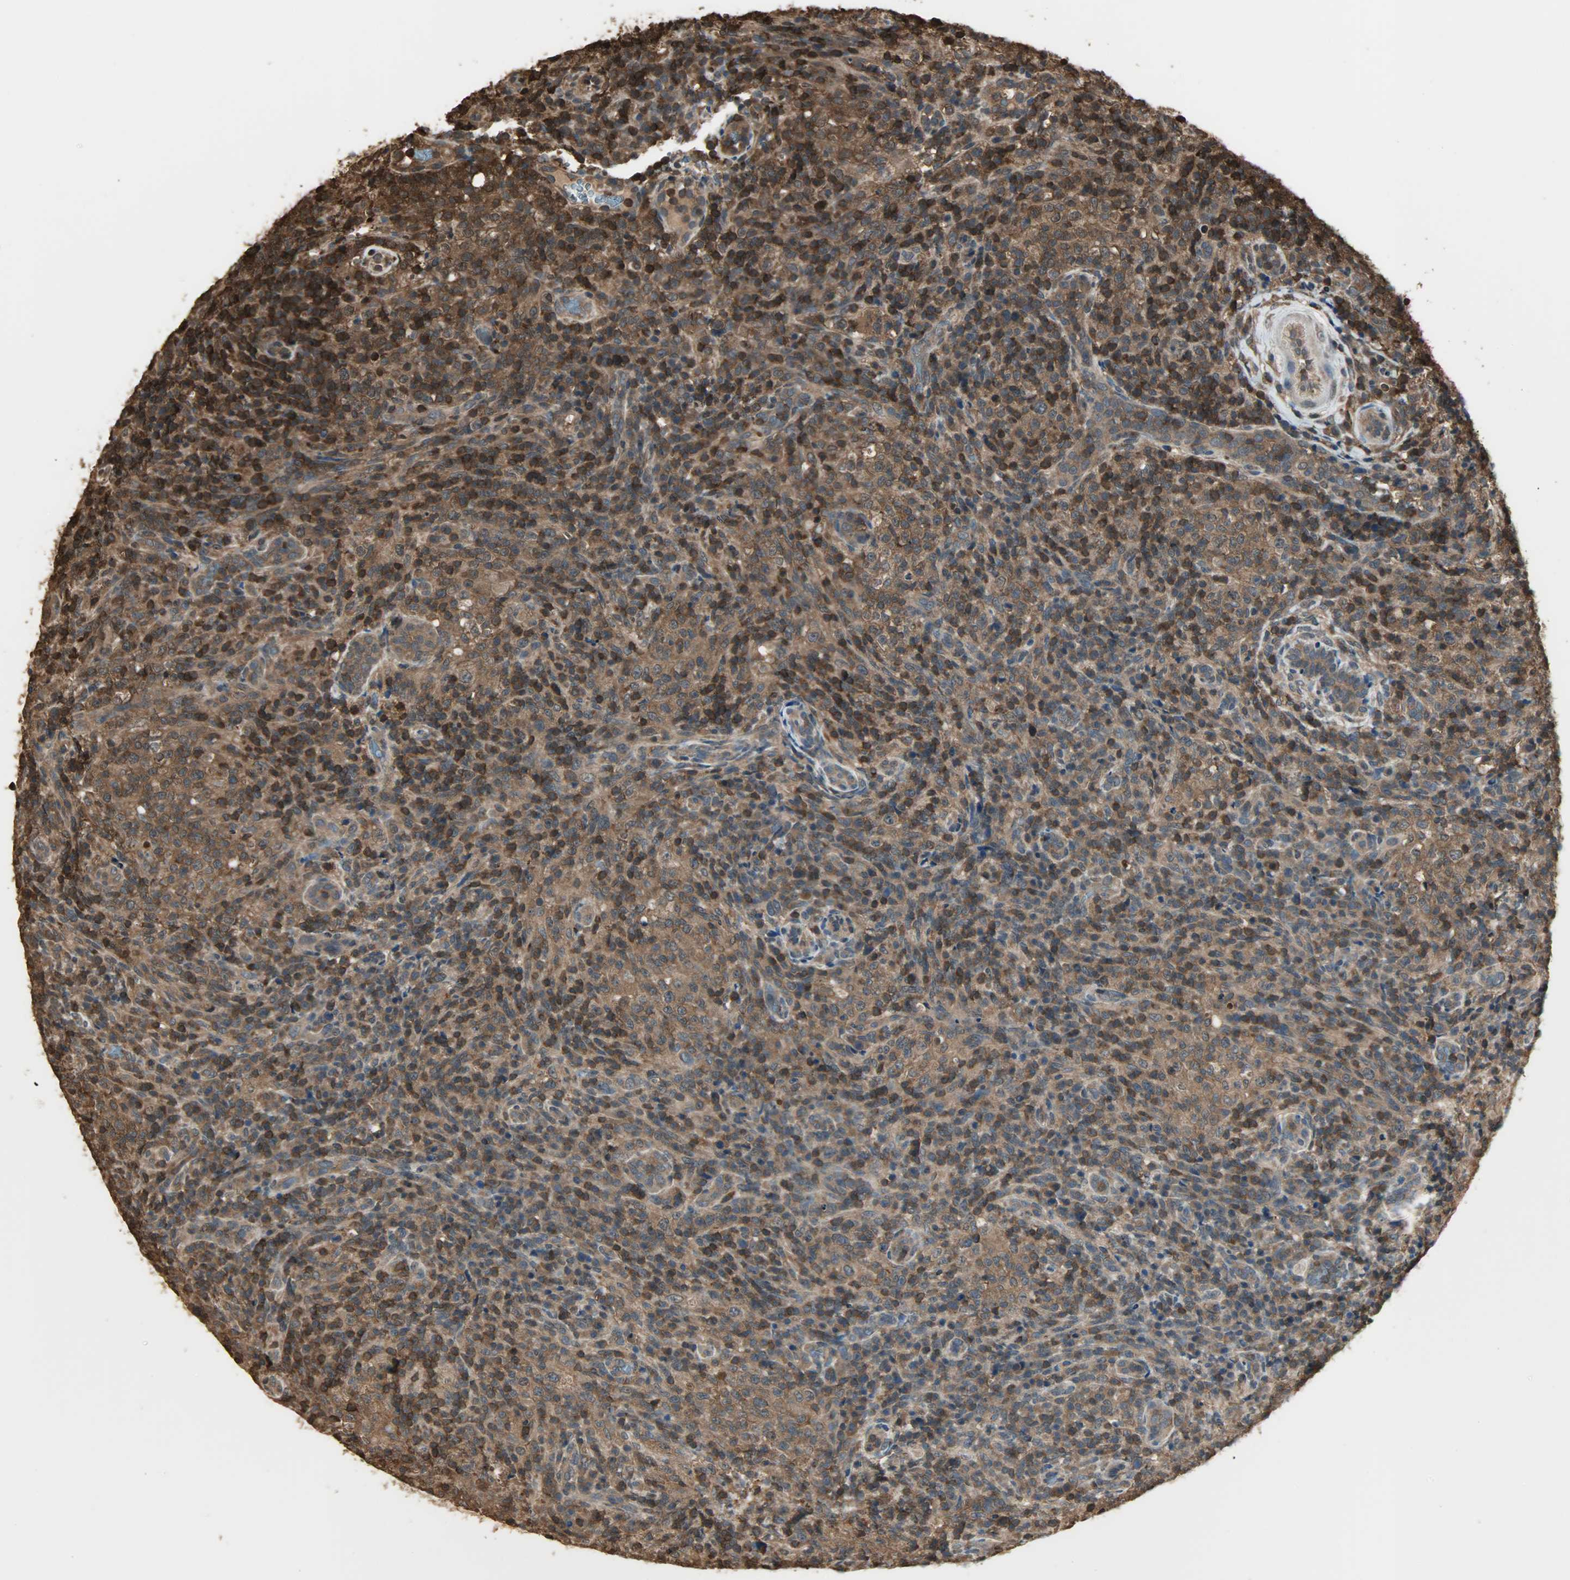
{"staining": {"intensity": "strong", "quantity": ">75%", "location": "cytoplasmic/membranous,nuclear"}, "tissue": "lymphoma", "cell_type": "Tumor cells", "image_type": "cancer", "snomed": [{"axis": "morphology", "description": "Malignant lymphoma, non-Hodgkin's type, High grade"}, {"axis": "topography", "description": "Lymph node"}], "caption": "Immunohistochemistry of human lymphoma displays high levels of strong cytoplasmic/membranous and nuclear positivity in approximately >75% of tumor cells.", "gene": "YWHAZ", "patient": {"sex": "female", "age": 76}}